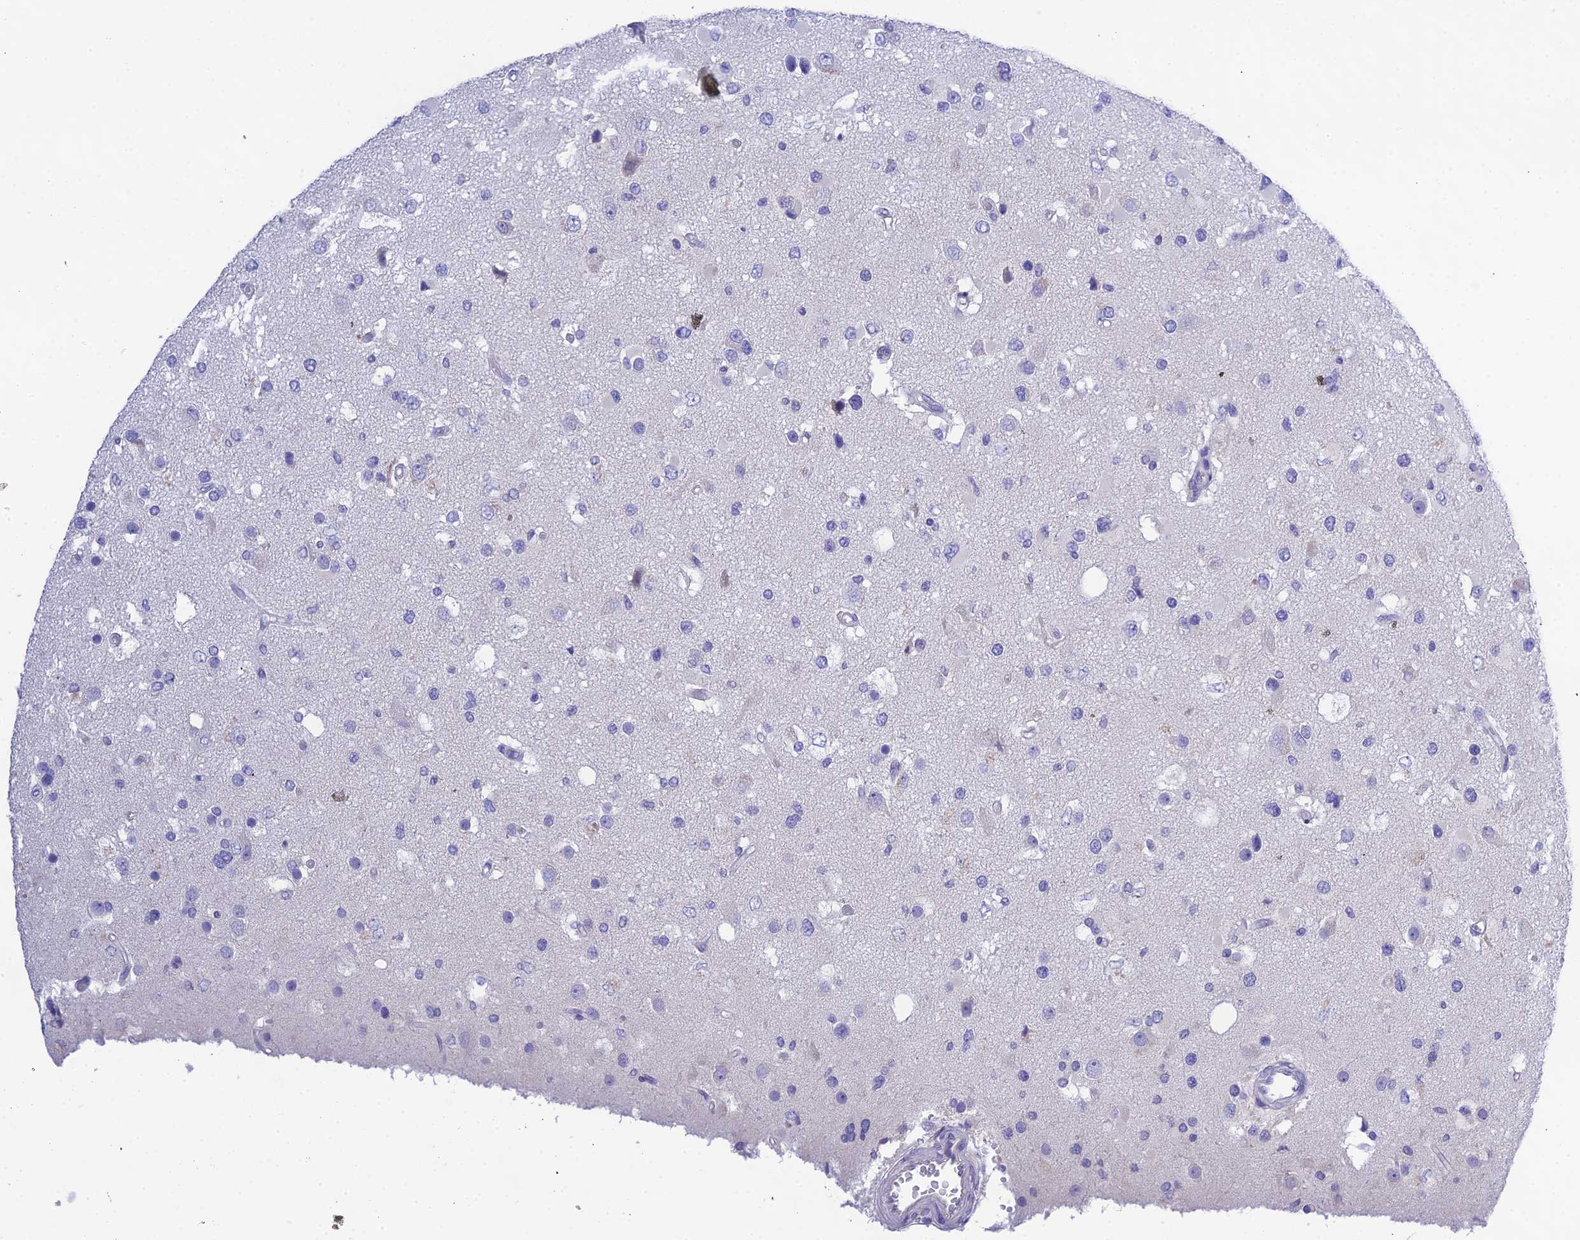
{"staining": {"intensity": "negative", "quantity": "none", "location": "none"}, "tissue": "glioma", "cell_type": "Tumor cells", "image_type": "cancer", "snomed": [{"axis": "morphology", "description": "Glioma, malignant, High grade"}, {"axis": "topography", "description": "Brain"}], "caption": "Protein analysis of malignant glioma (high-grade) demonstrates no significant positivity in tumor cells.", "gene": "KIAA0408", "patient": {"sex": "male", "age": 53}}